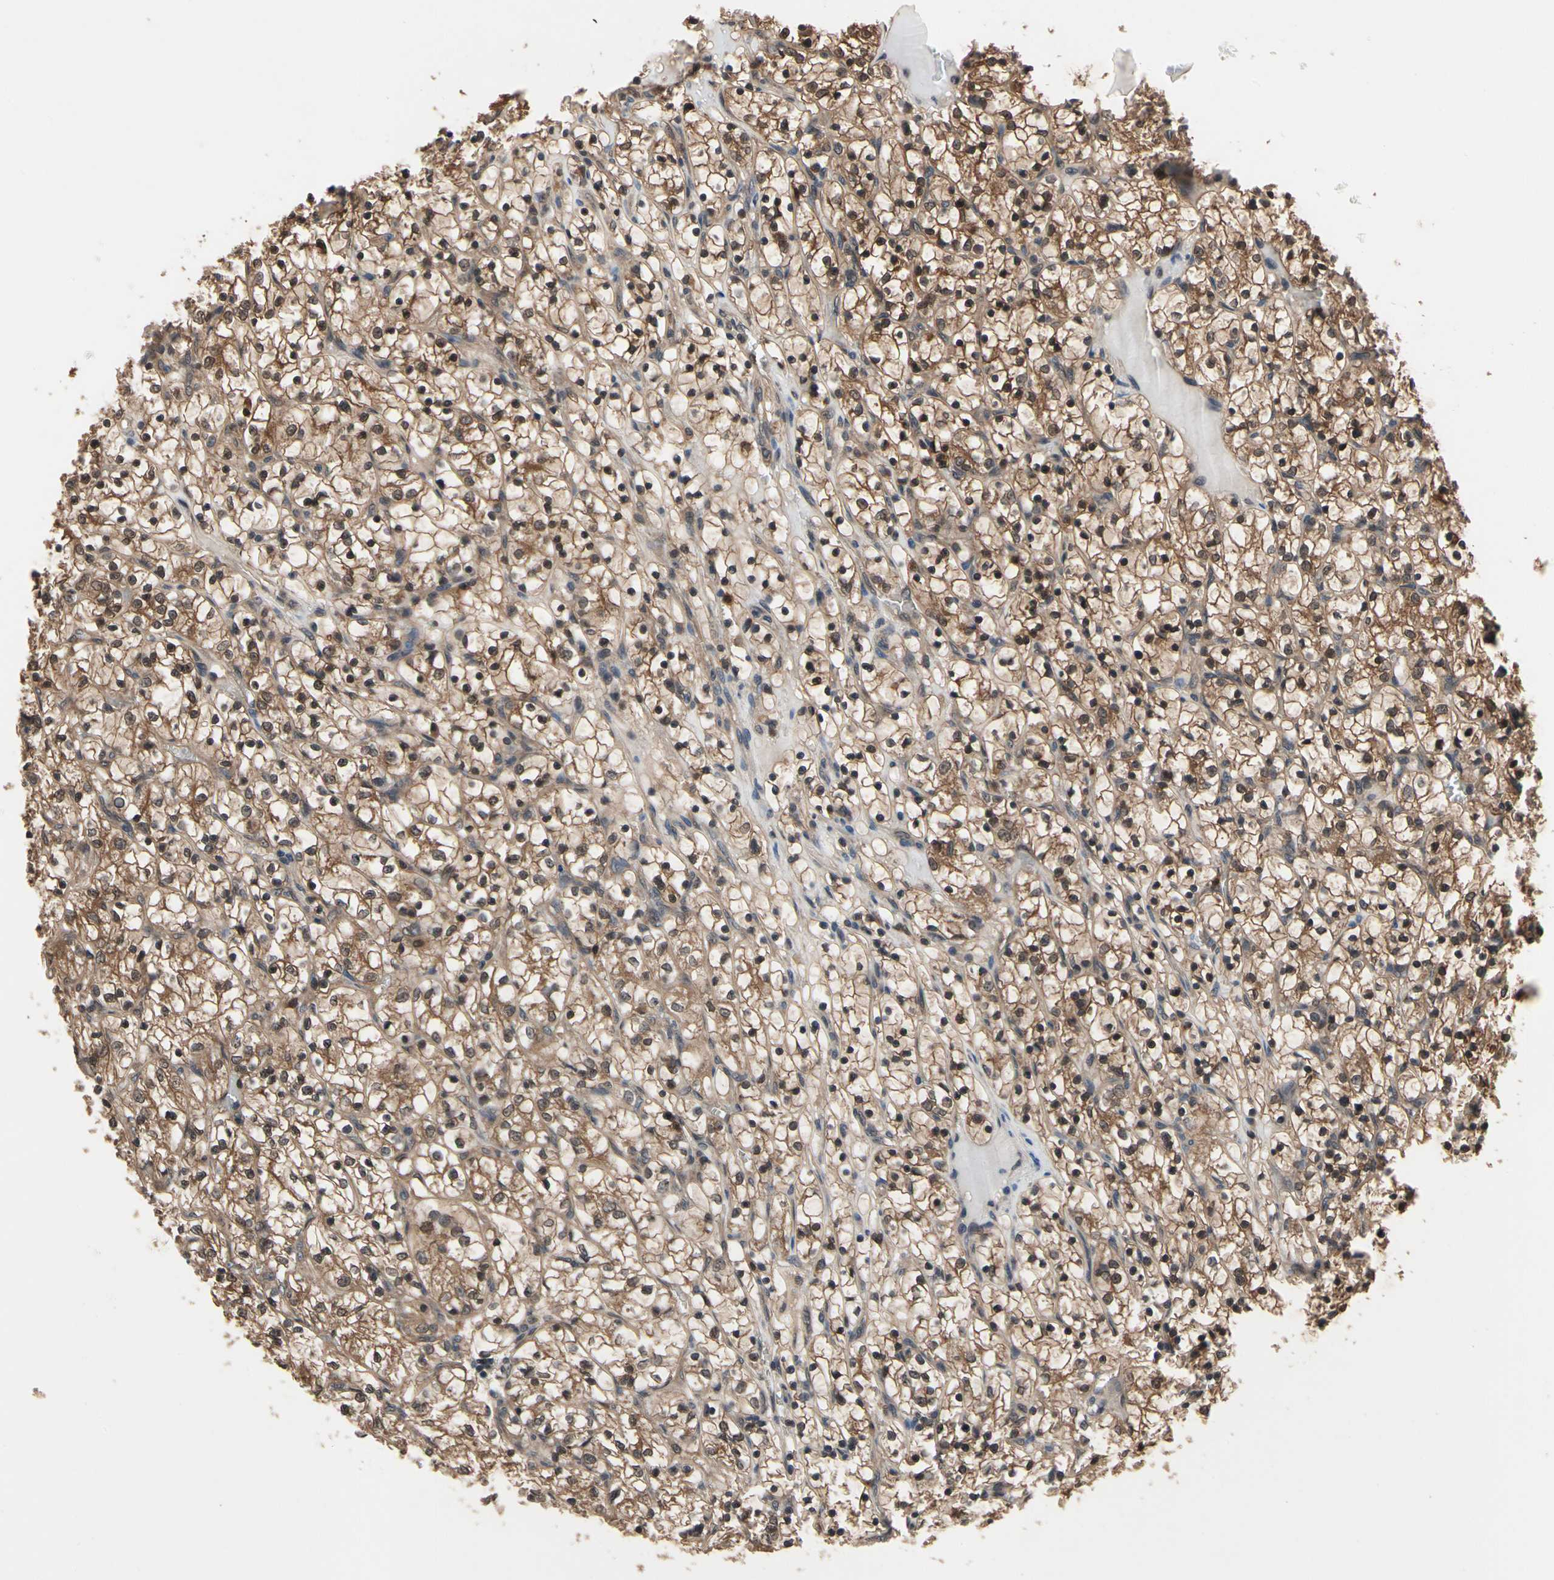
{"staining": {"intensity": "moderate", "quantity": ">75%", "location": "cytoplasmic/membranous,nuclear"}, "tissue": "renal cancer", "cell_type": "Tumor cells", "image_type": "cancer", "snomed": [{"axis": "morphology", "description": "Adenocarcinoma, NOS"}, {"axis": "topography", "description": "Kidney"}], "caption": "The immunohistochemical stain highlights moderate cytoplasmic/membranous and nuclear positivity in tumor cells of renal adenocarcinoma tissue. (DAB IHC with brightfield microscopy, high magnification).", "gene": "PRDX6", "patient": {"sex": "female", "age": 69}}